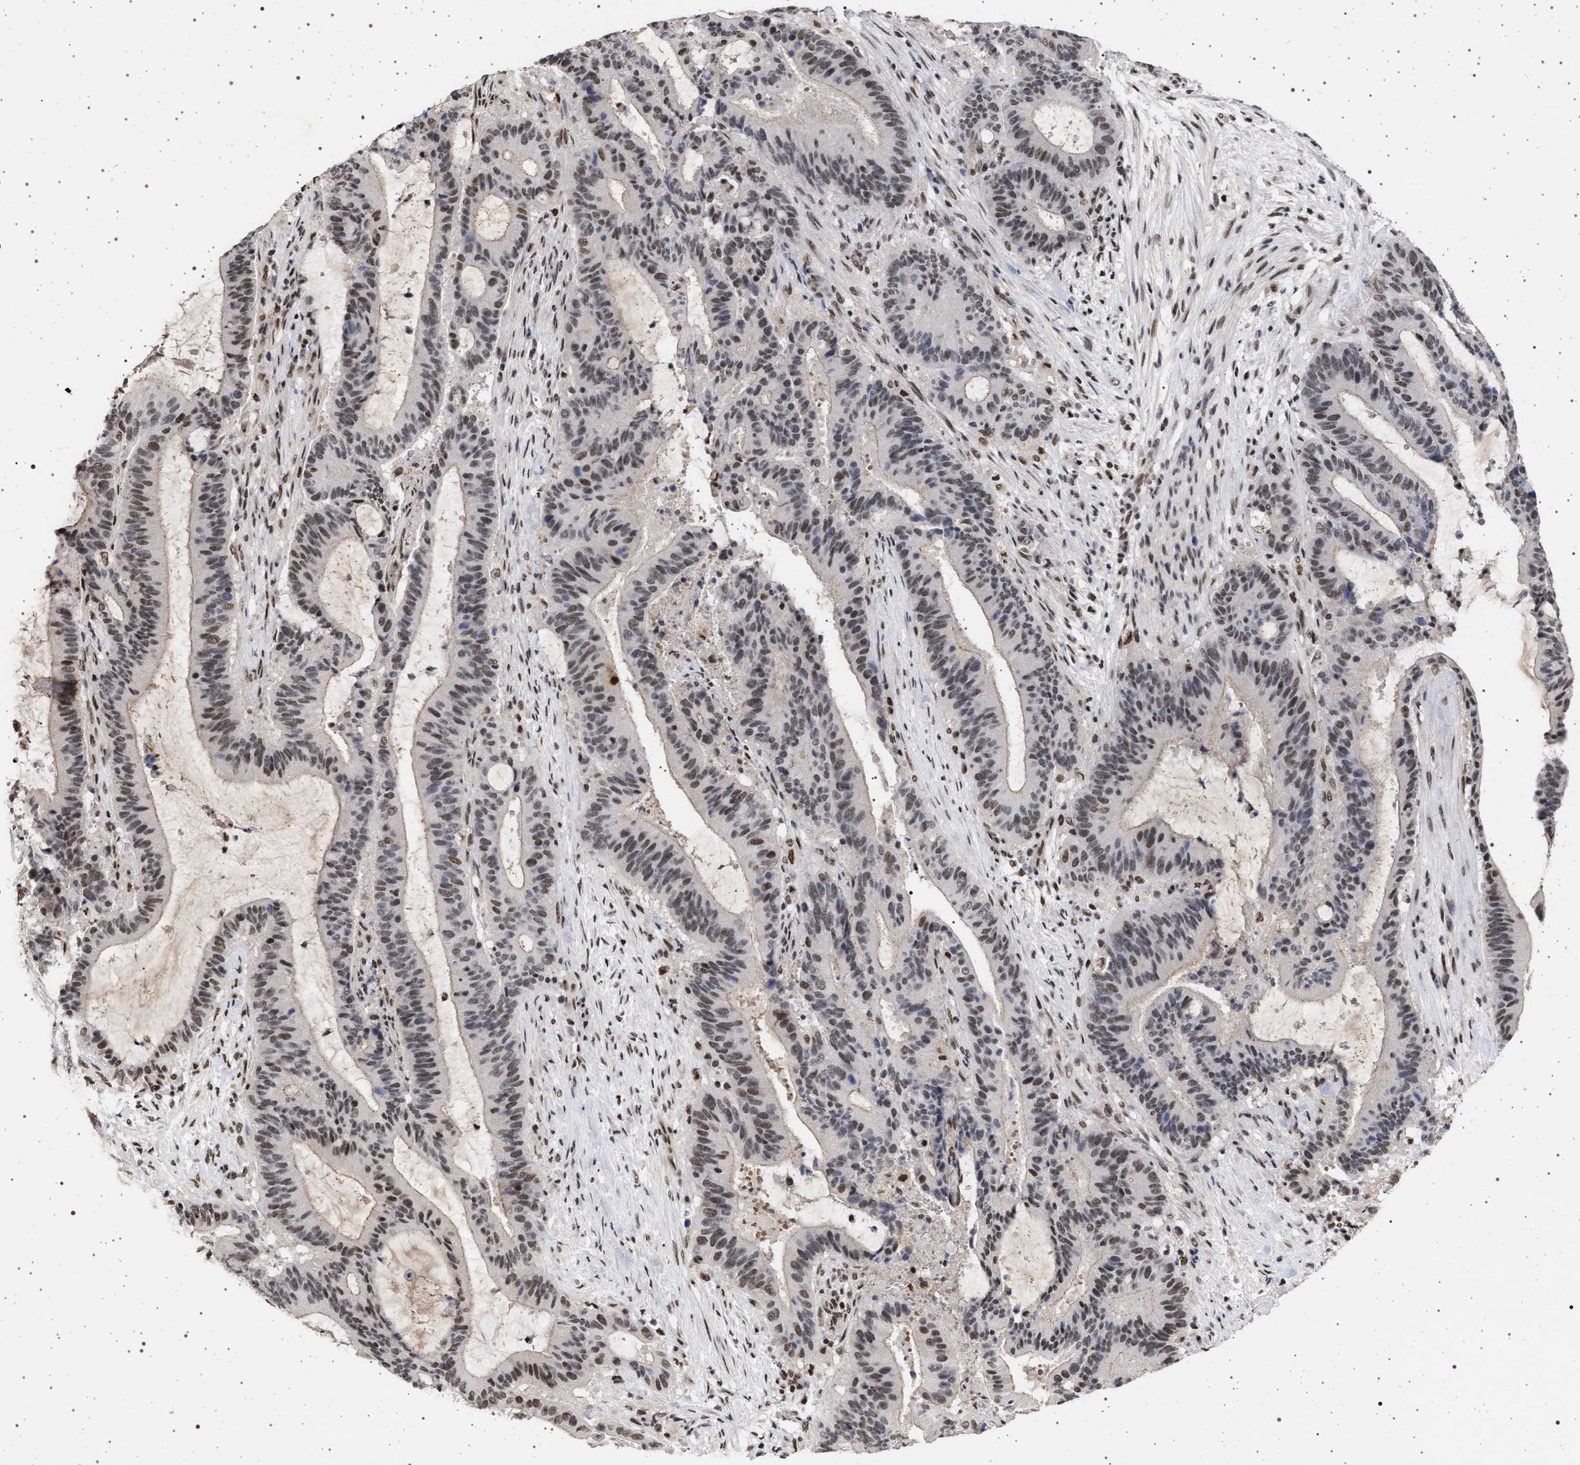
{"staining": {"intensity": "weak", "quantity": ">75%", "location": "nuclear"}, "tissue": "liver cancer", "cell_type": "Tumor cells", "image_type": "cancer", "snomed": [{"axis": "morphology", "description": "Normal tissue, NOS"}, {"axis": "morphology", "description": "Cholangiocarcinoma"}, {"axis": "topography", "description": "Liver"}, {"axis": "topography", "description": "Peripheral nerve tissue"}], "caption": "Brown immunohistochemical staining in cholangiocarcinoma (liver) displays weak nuclear expression in approximately >75% of tumor cells.", "gene": "PHF12", "patient": {"sex": "female", "age": 73}}